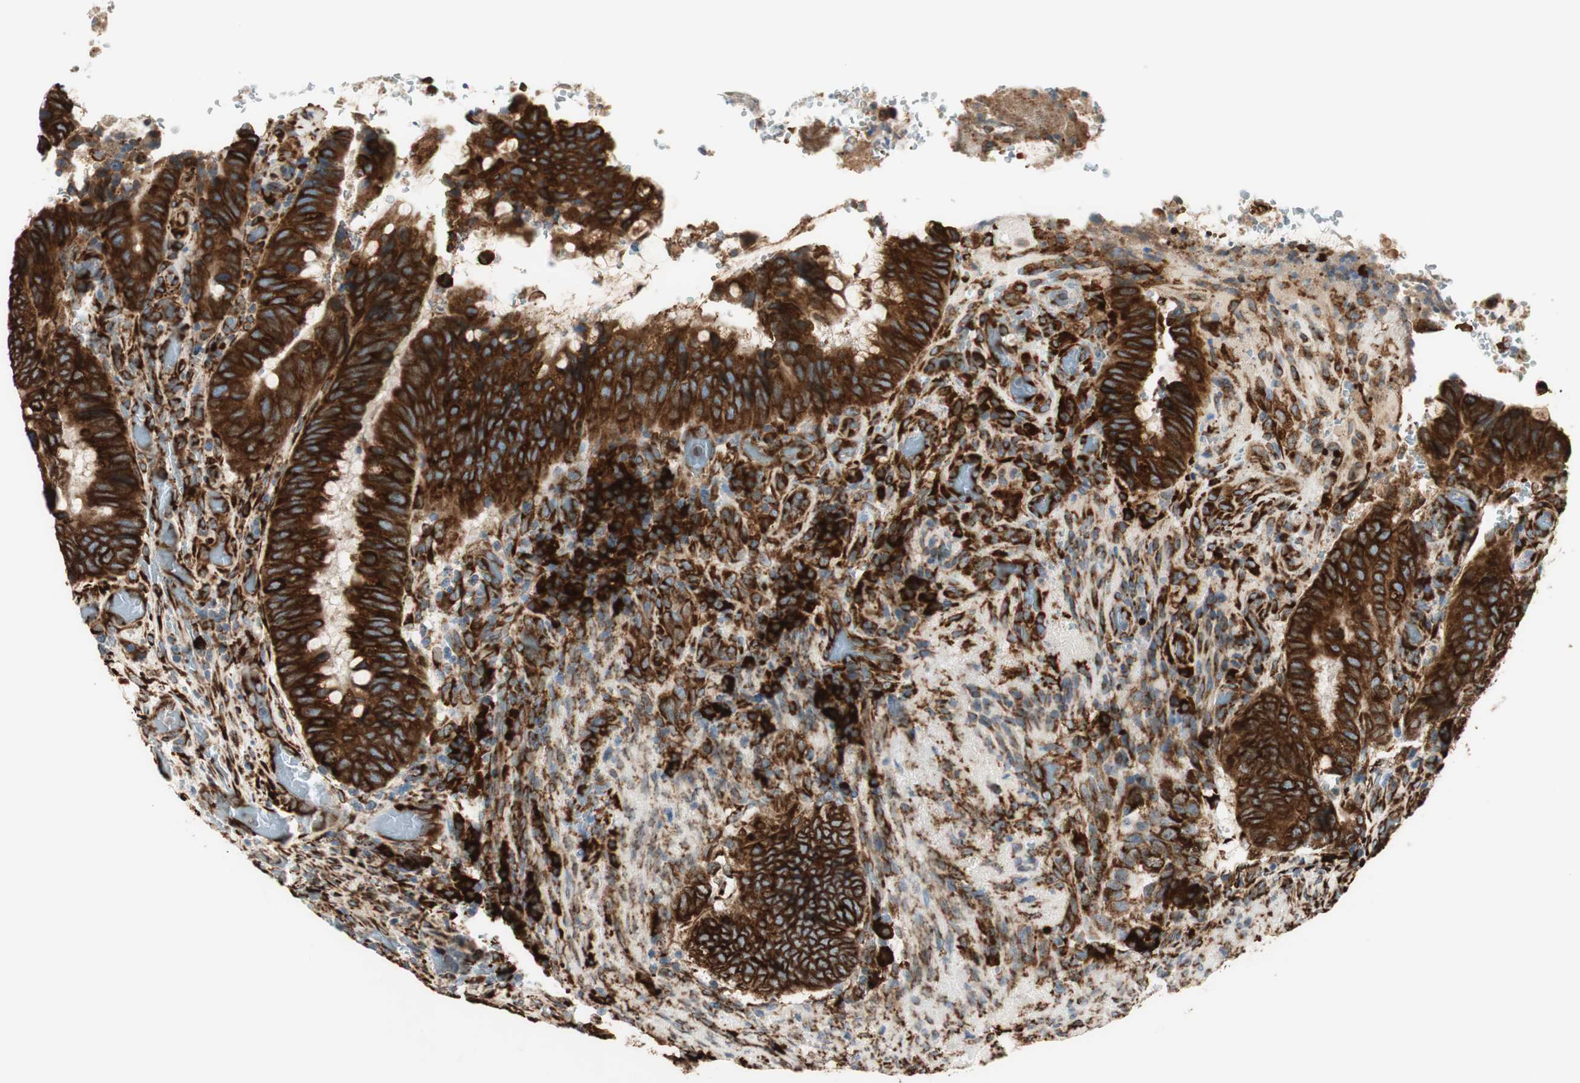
{"staining": {"intensity": "strong", "quantity": ">75%", "location": "cytoplasmic/membranous"}, "tissue": "colorectal cancer", "cell_type": "Tumor cells", "image_type": "cancer", "snomed": [{"axis": "morphology", "description": "Normal tissue, NOS"}, {"axis": "morphology", "description": "Adenocarcinoma, NOS"}, {"axis": "topography", "description": "Rectum"}, {"axis": "topography", "description": "Peripheral nerve tissue"}], "caption": "A histopathology image of colorectal cancer (adenocarcinoma) stained for a protein reveals strong cytoplasmic/membranous brown staining in tumor cells. Nuclei are stained in blue.", "gene": "RRBP1", "patient": {"sex": "male", "age": 92}}